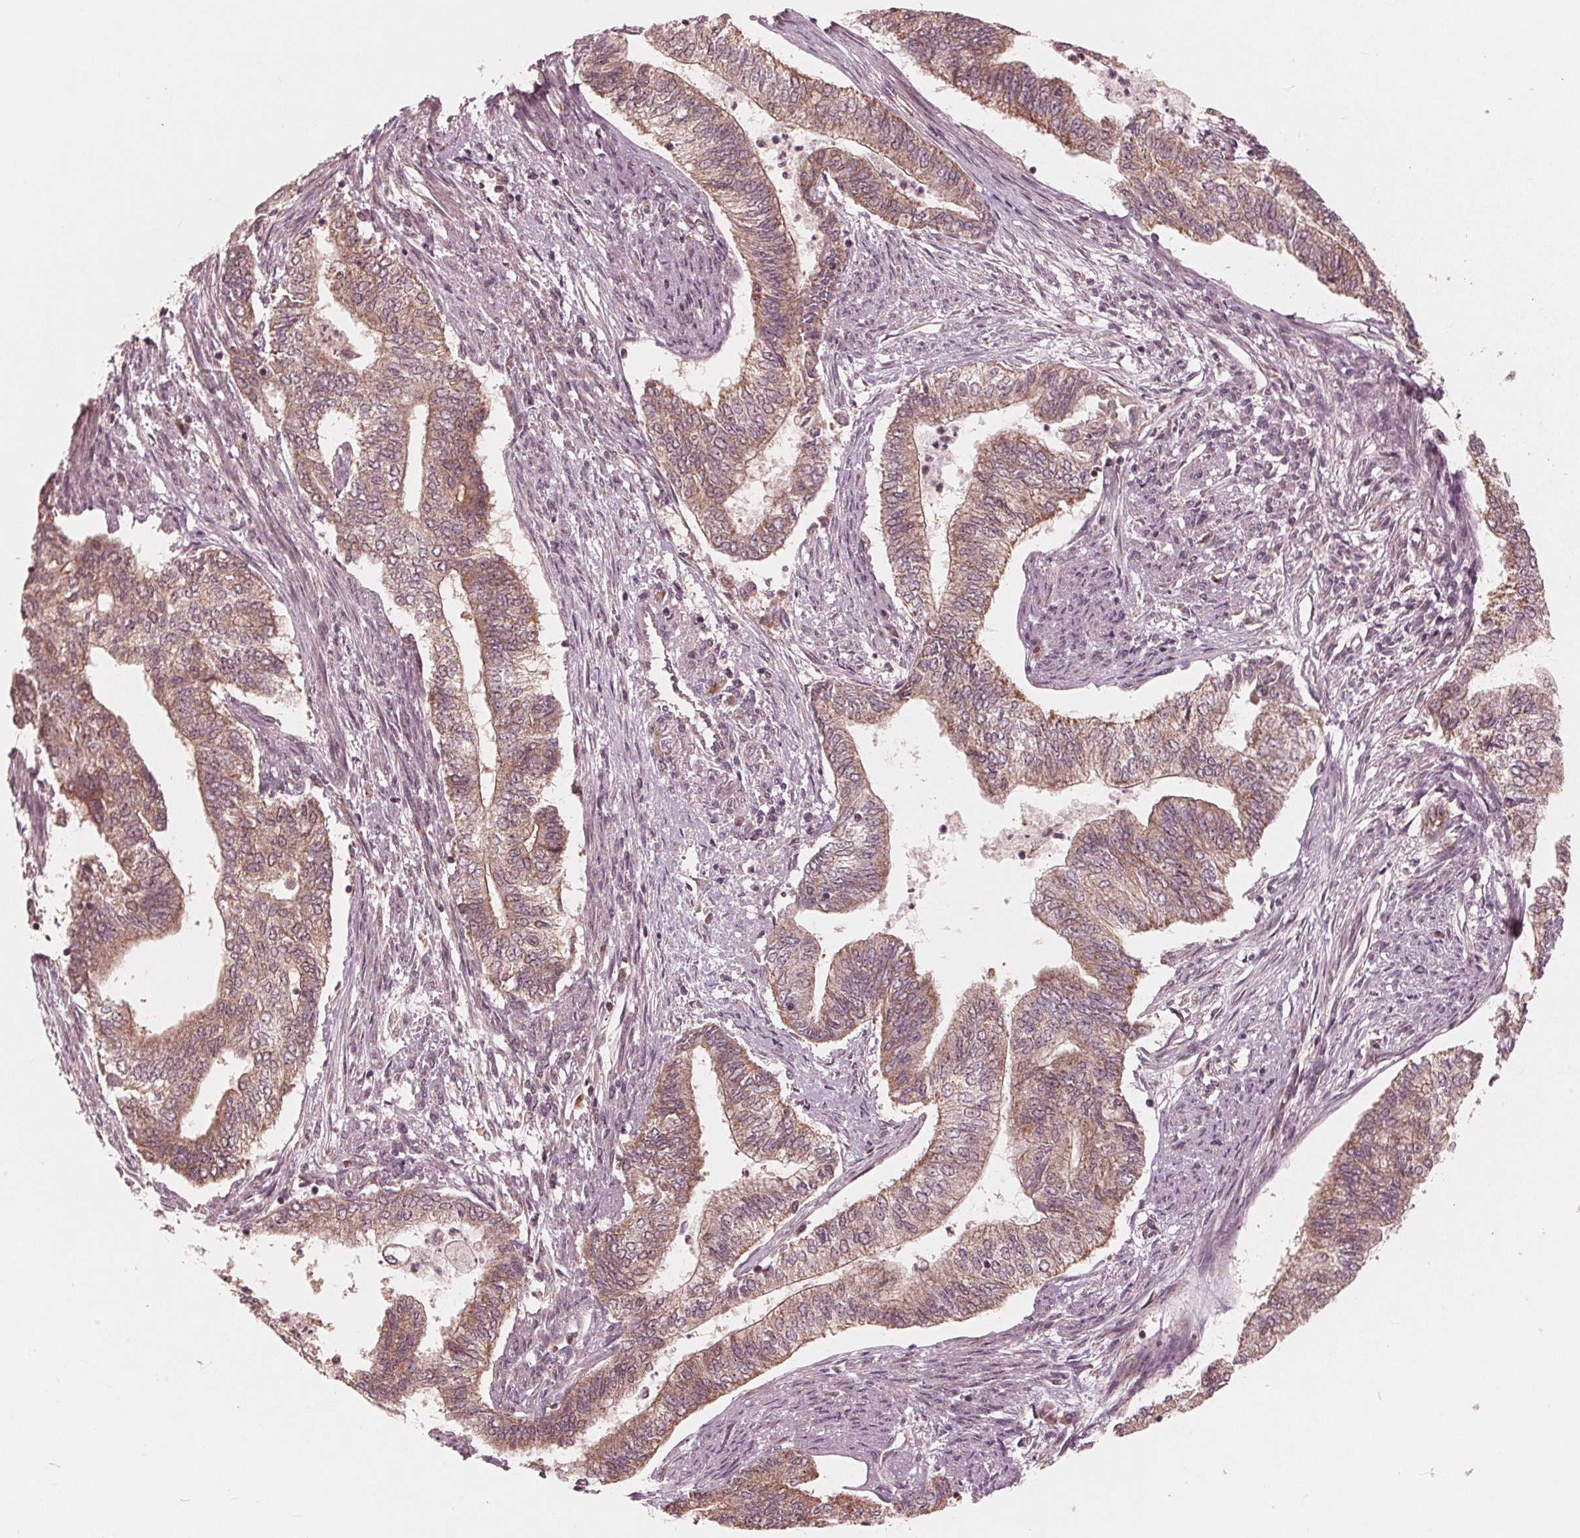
{"staining": {"intensity": "weak", "quantity": ">75%", "location": "cytoplasmic/membranous"}, "tissue": "endometrial cancer", "cell_type": "Tumor cells", "image_type": "cancer", "snomed": [{"axis": "morphology", "description": "Adenocarcinoma, NOS"}, {"axis": "topography", "description": "Endometrium"}], "caption": "Tumor cells demonstrate weak cytoplasmic/membranous positivity in approximately >75% of cells in endometrial cancer.", "gene": "UBALD1", "patient": {"sex": "female", "age": 65}}